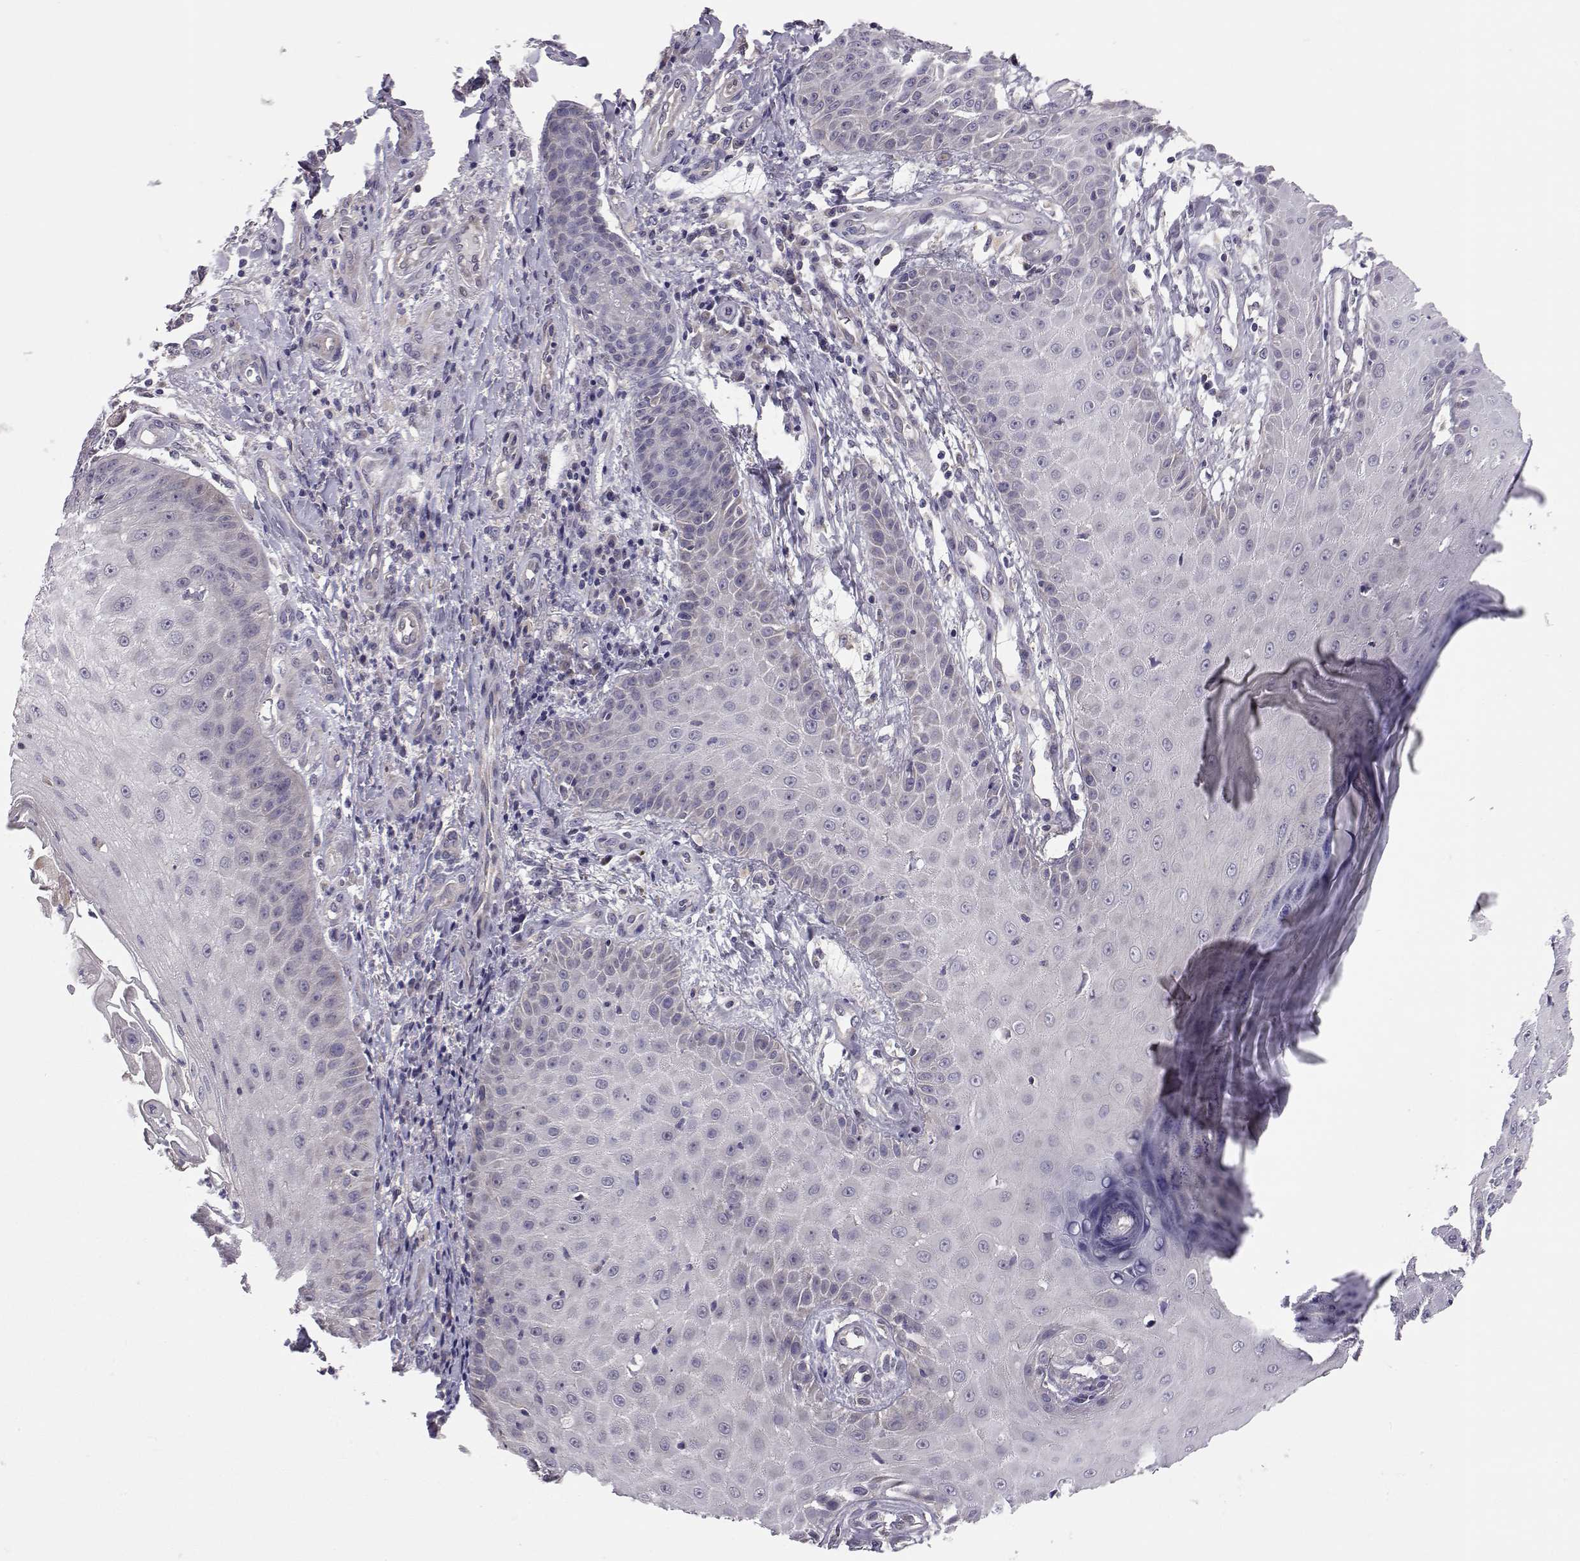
{"staining": {"intensity": "negative", "quantity": "none", "location": "none"}, "tissue": "skin cancer", "cell_type": "Tumor cells", "image_type": "cancer", "snomed": [{"axis": "morphology", "description": "Squamous cell carcinoma, NOS"}, {"axis": "topography", "description": "Skin"}], "caption": "Immunohistochemistry of human squamous cell carcinoma (skin) reveals no positivity in tumor cells.", "gene": "PEX5L", "patient": {"sex": "male", "age": 70}}